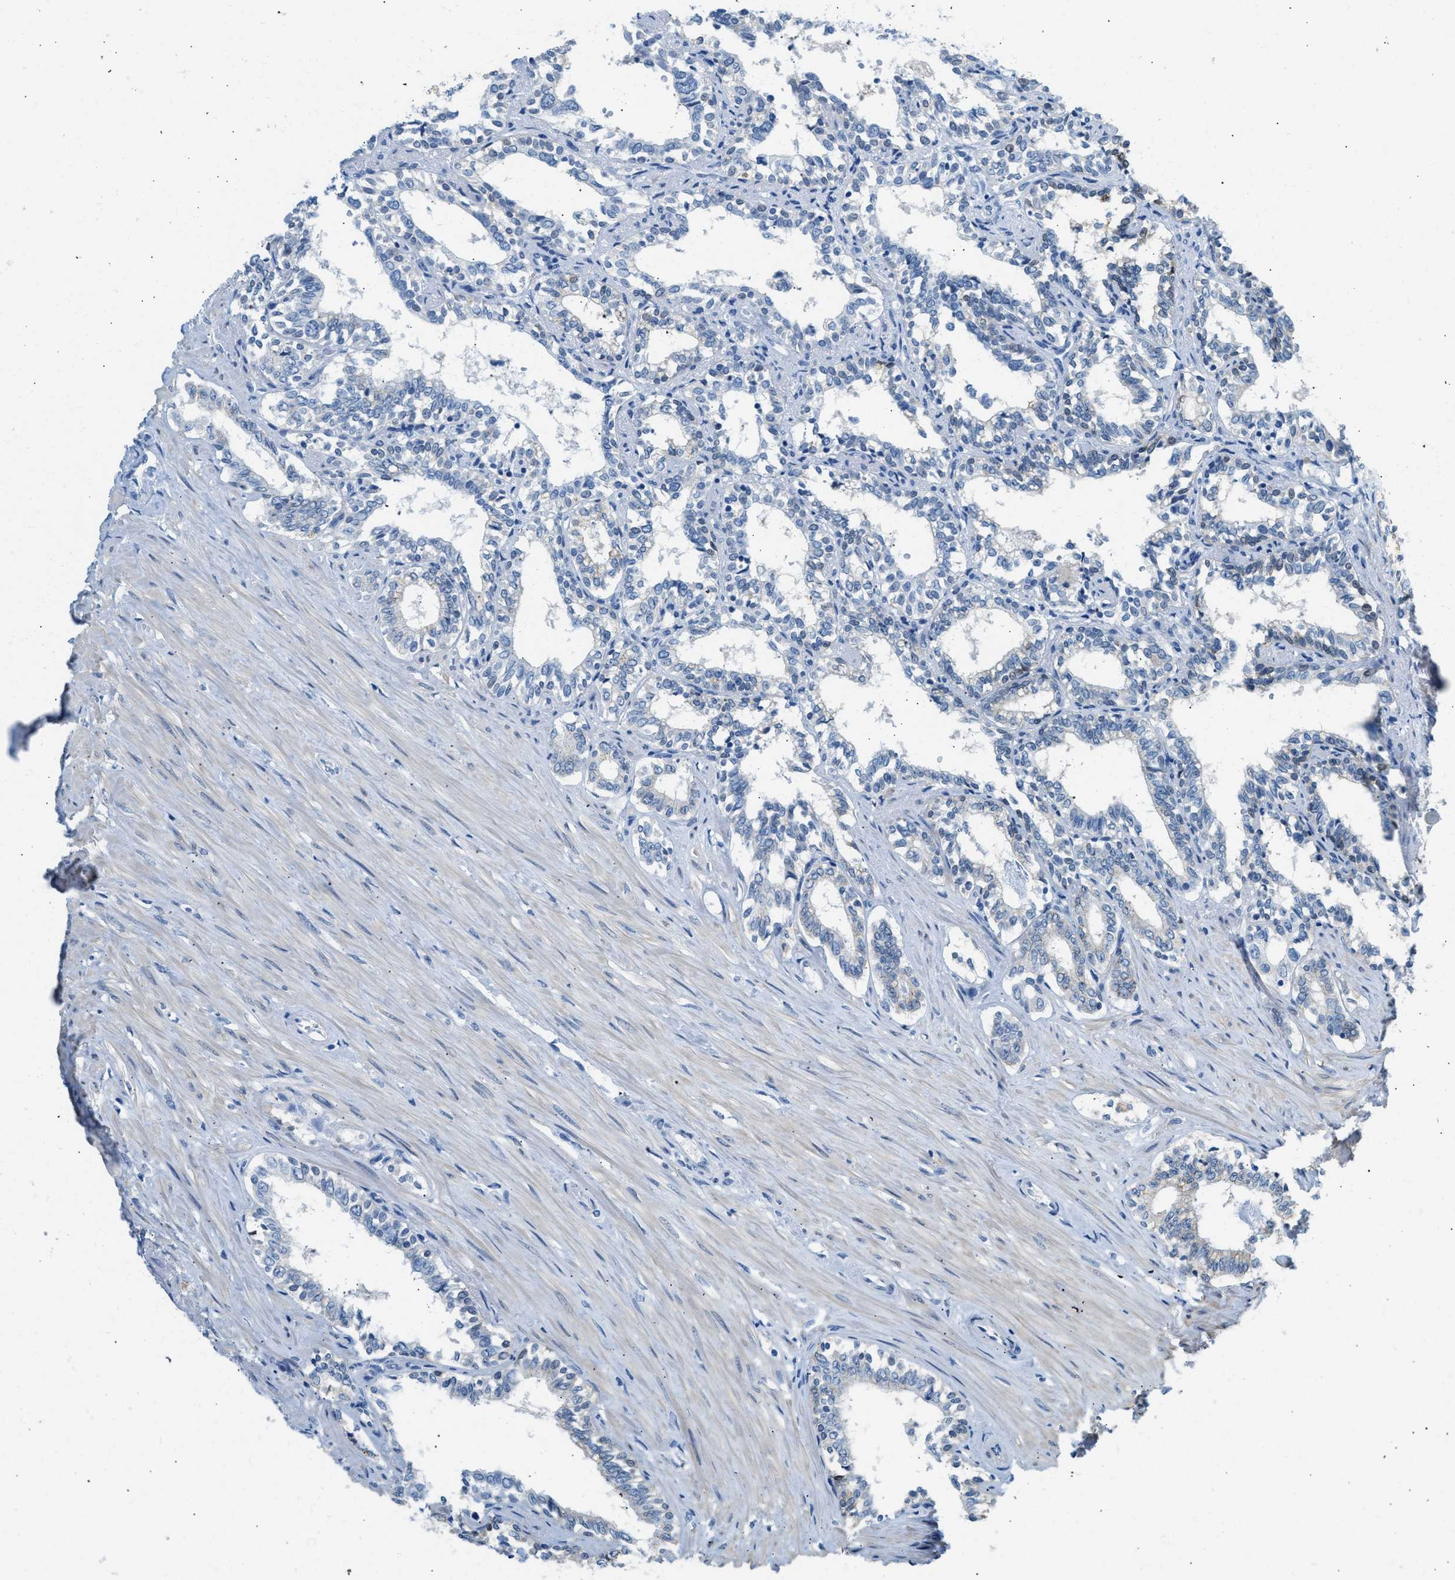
{"staining": {"intensity": "negative", "quantity": "none", "location": "none"}, "tissue": "seminal vesicle", "cell_type": "Glandular cells", "image_type": "normal", "snomed": [{"axis": "morphology", "description": "Normal tissue, NOS"}, {"axis": "morphology", "description": "Adenocarcinoma, High grade"}, {"axis": "topography", "description": "Prostate"}, {"axis": "topography", "description": "Seminal veicle"}], "caption": "The histopathology image reveals no staining of glandular cells in normal seminal vesicle.", "gene": "SPAM1", "patient": {"sex": "male", "age": 55}}